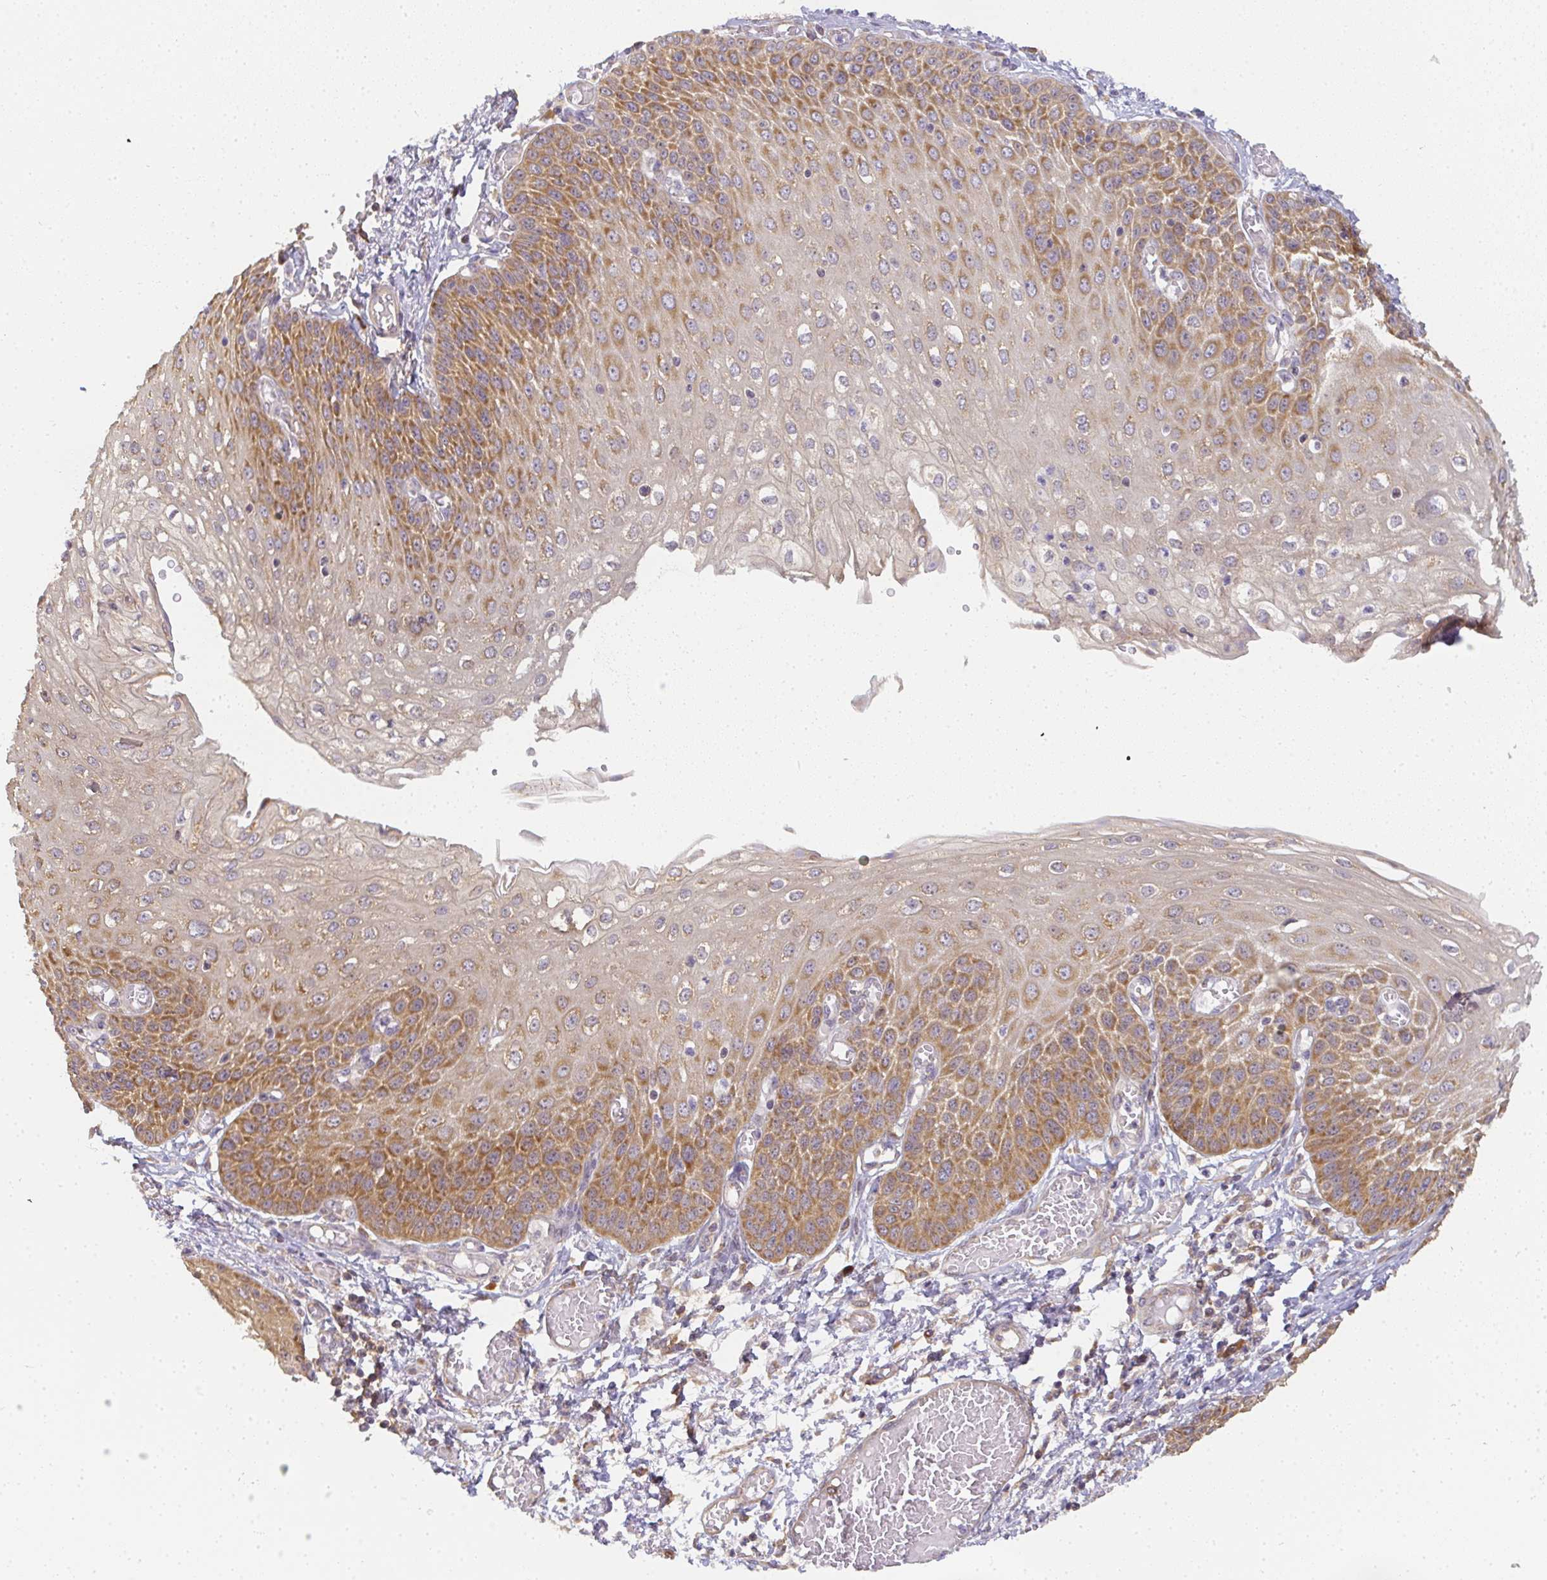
{"staining": {"intensity": "moderate", "quantity": ">75%", "location": "cytoplasmic/membranous"}, "tissue": "esophagus", "cell_type": "Squamous epithelial cells", "image_type": "normal", "snomed": [{"axis": "morphology", "description": "Normal tissue, NOS"}, {"axis": "morphology", "description": "Adenocarcinoma, NOS"}, {"axis": "topography", "description": "Esophagus"}], "caption": "Brown immunohistochemical staining in benign human esophagus displays moderate cytoplasmic/membranous staining in about >75% of squamous epithelial cells. (Brightfield microscopy of DAB IHC at high magnification).", "gene": "SLC35B3", "patient": {"sex": "male", "age": 81}}